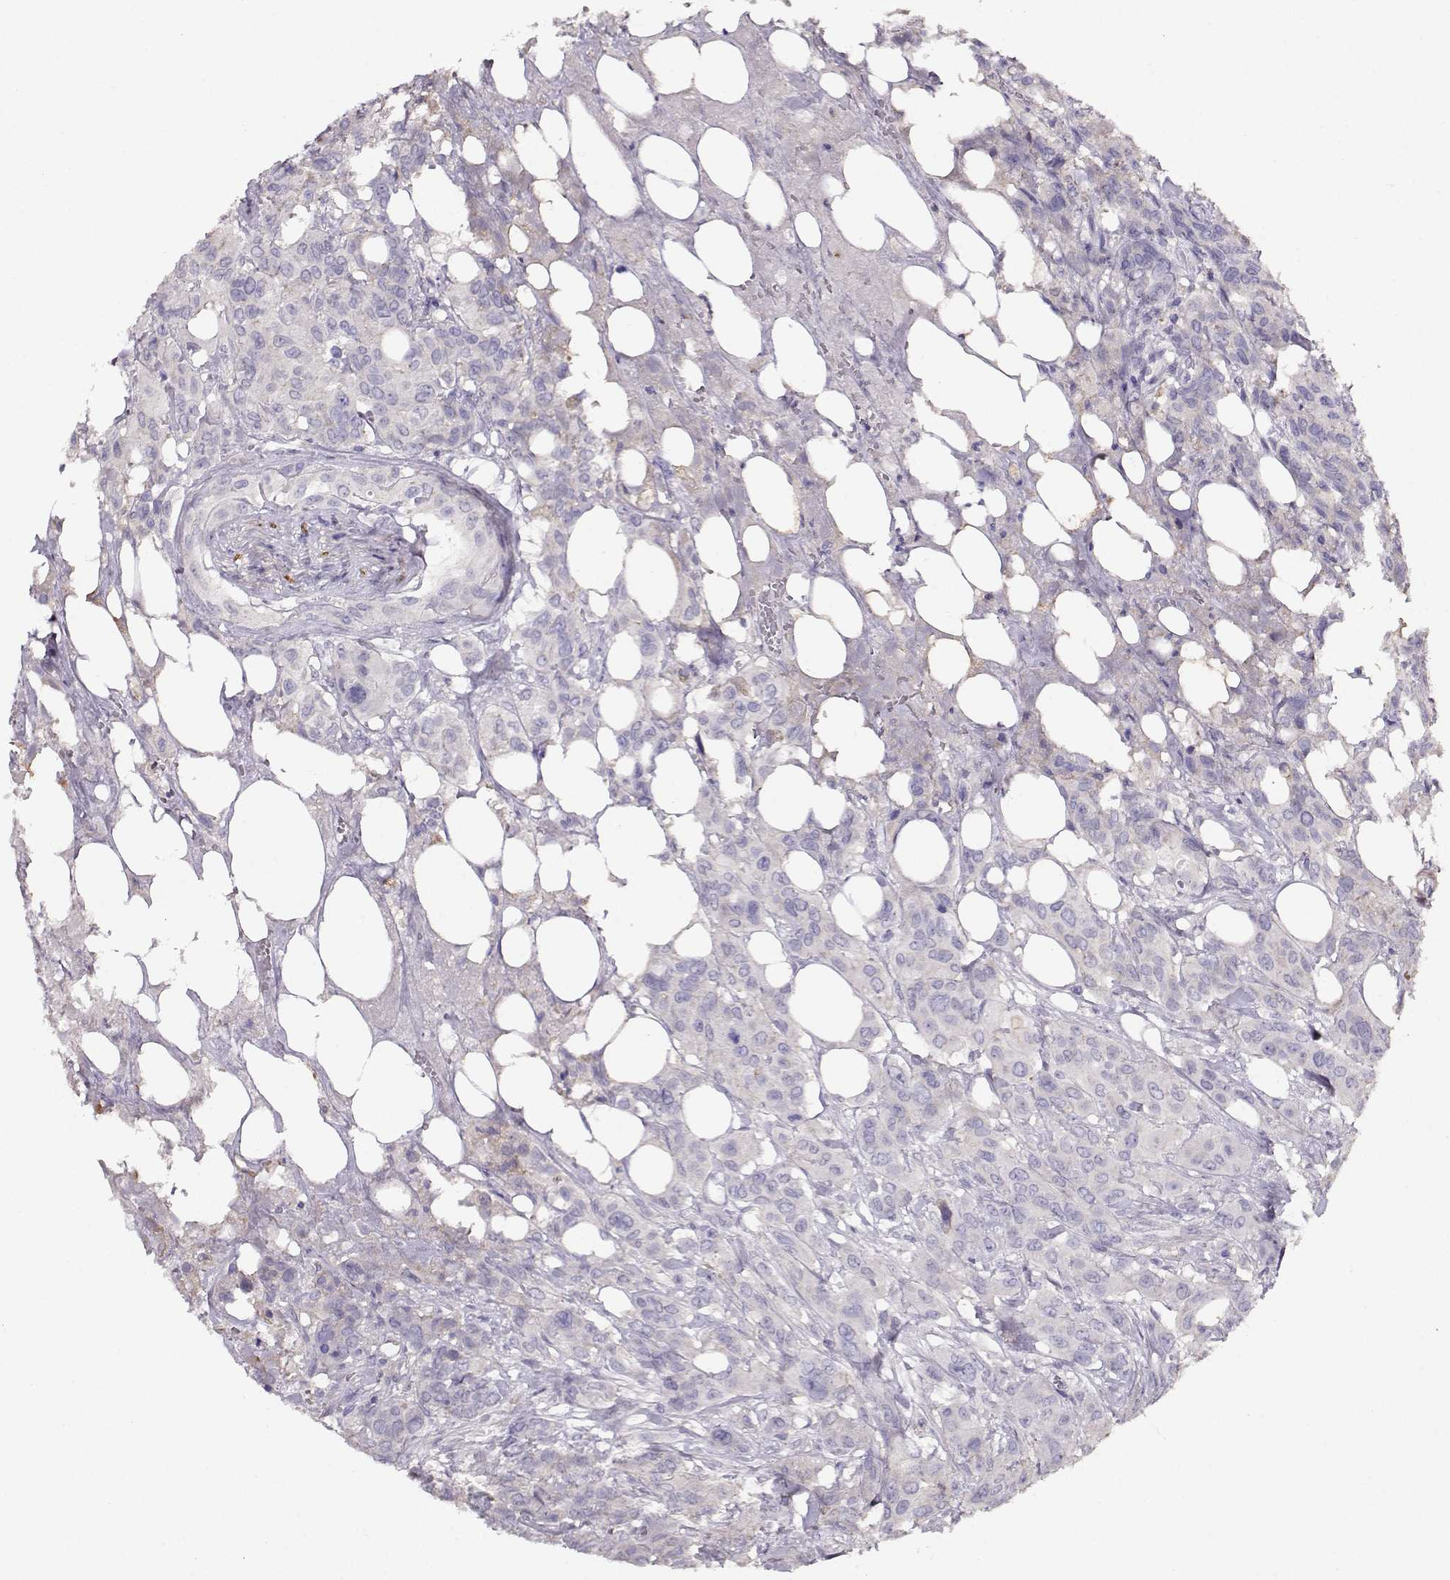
{"staining": {"intensity": "negative", "quantity": "none", "location": "none"}, "tissue": "urothelial cancer", "cell_type": "Tumor cells", "image_type": "cancer", "snomed": [{"axis": "morphology", "description": "Urothelial carcinoma, NOS"}, {"axis": "morphology", "description": "Urothelial carcinoma, High grade"}, {"axis": "topography", "description": "Urinary bladder"}], "caption": "Urothelial cancer stained for a protein using IHC displays no staining tumor cells.", "gene": "NDRG4", "patient": {"sex": "male", "age": 63}}